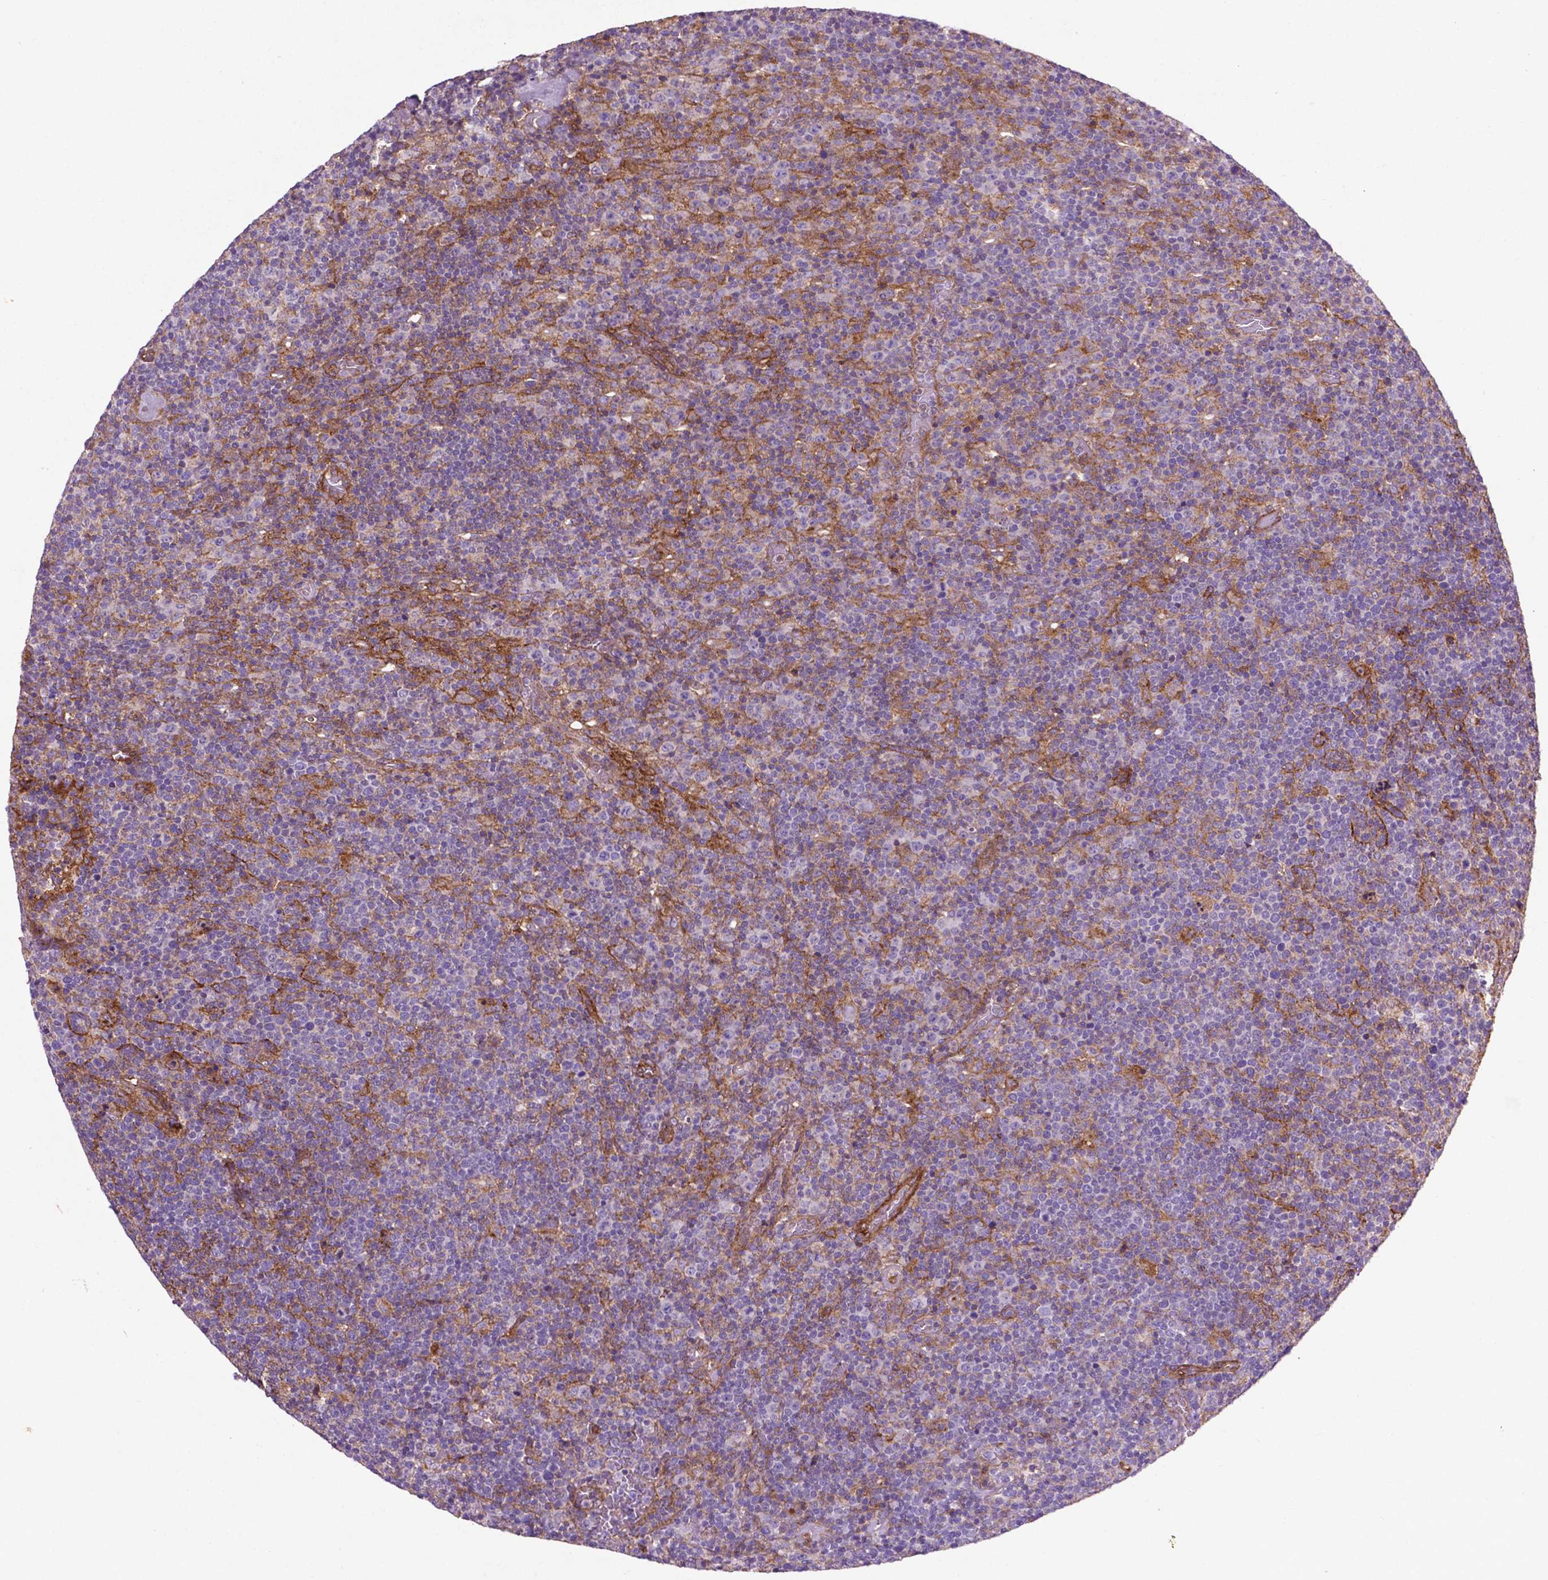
{"staining": {"intensity": "negative", "quantity": "none", "location": "none"}, "tissue": "lymphoma", "cell_type": "Tumor cells", "image_type": "cancer", "snomed": [{"axis": "morphology", "description": "Malignant lymphoma, non-Hodgkin's type, High grade"}, {"axis": "topography", "description": "Lymph node"}], "caption": "Human malignant lymphoma, non-Hodgkin's type (high-grade) stained for a protein using immunohistochemistry (IHC) demonstrates no staining in tumor cells.", "gene": "RRAS", "patient": {"sex": "male", "age": 61}}